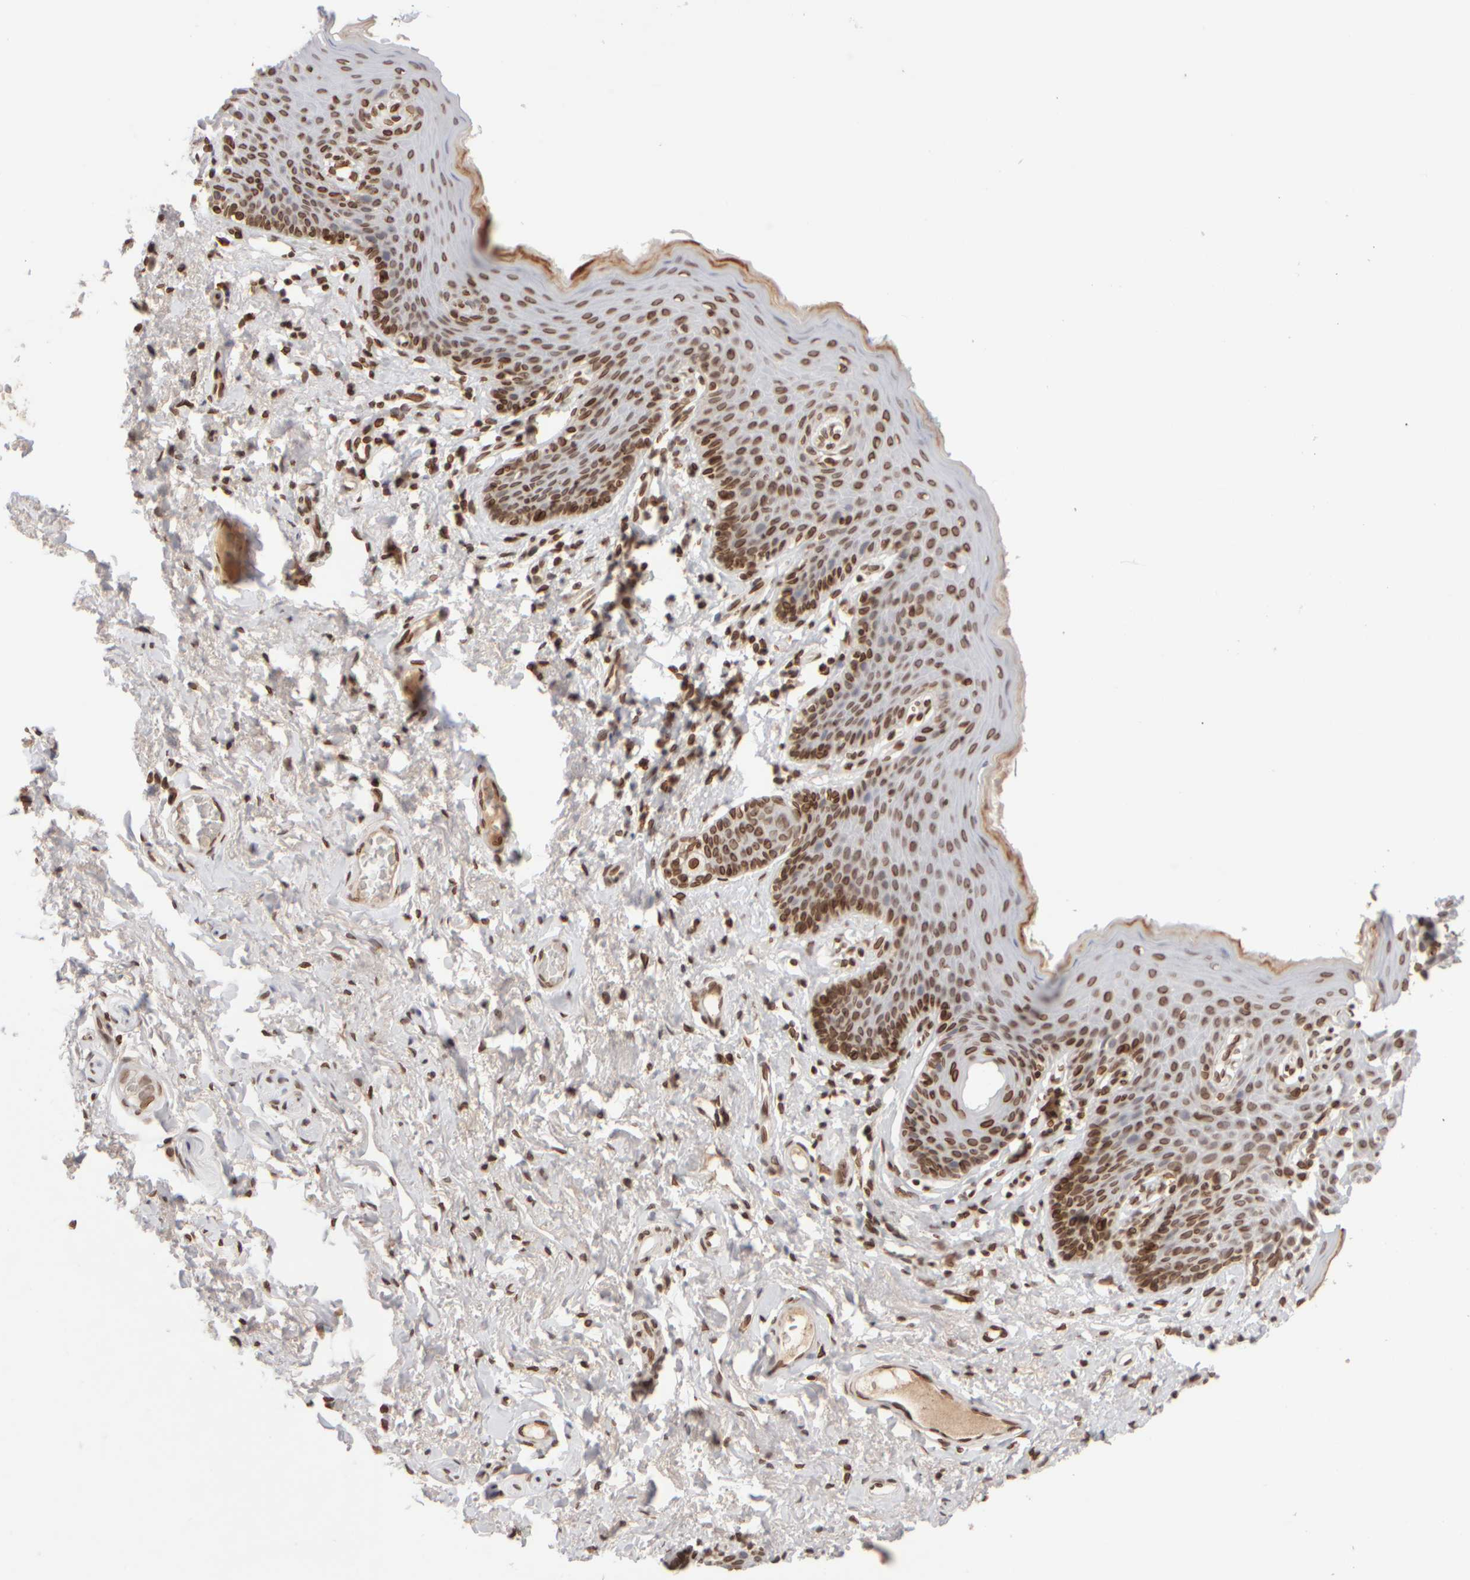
{"staining": {"intensity": "strong", "quantity": ">75%", "location": "cytoplasmic/membranous,nuclear"}, "tissue": "skin", "cell_type": "Epidermal cells", "image_type": "normal", "snomed": [{"axis": "morphology", "description": "Normal tissue, NOS"}, {"axis": "topography", "description": "Vulva"}], "caption": "High-power microscopy captured an immunohistochemistry (IHC) image of normal skin, revealing strong cytoplasmic/membranous,nuclear expression in about >75% of epidermal cells.", "gene": "ZC3HC1", "patient": {"sex": "female", "age": 66}}